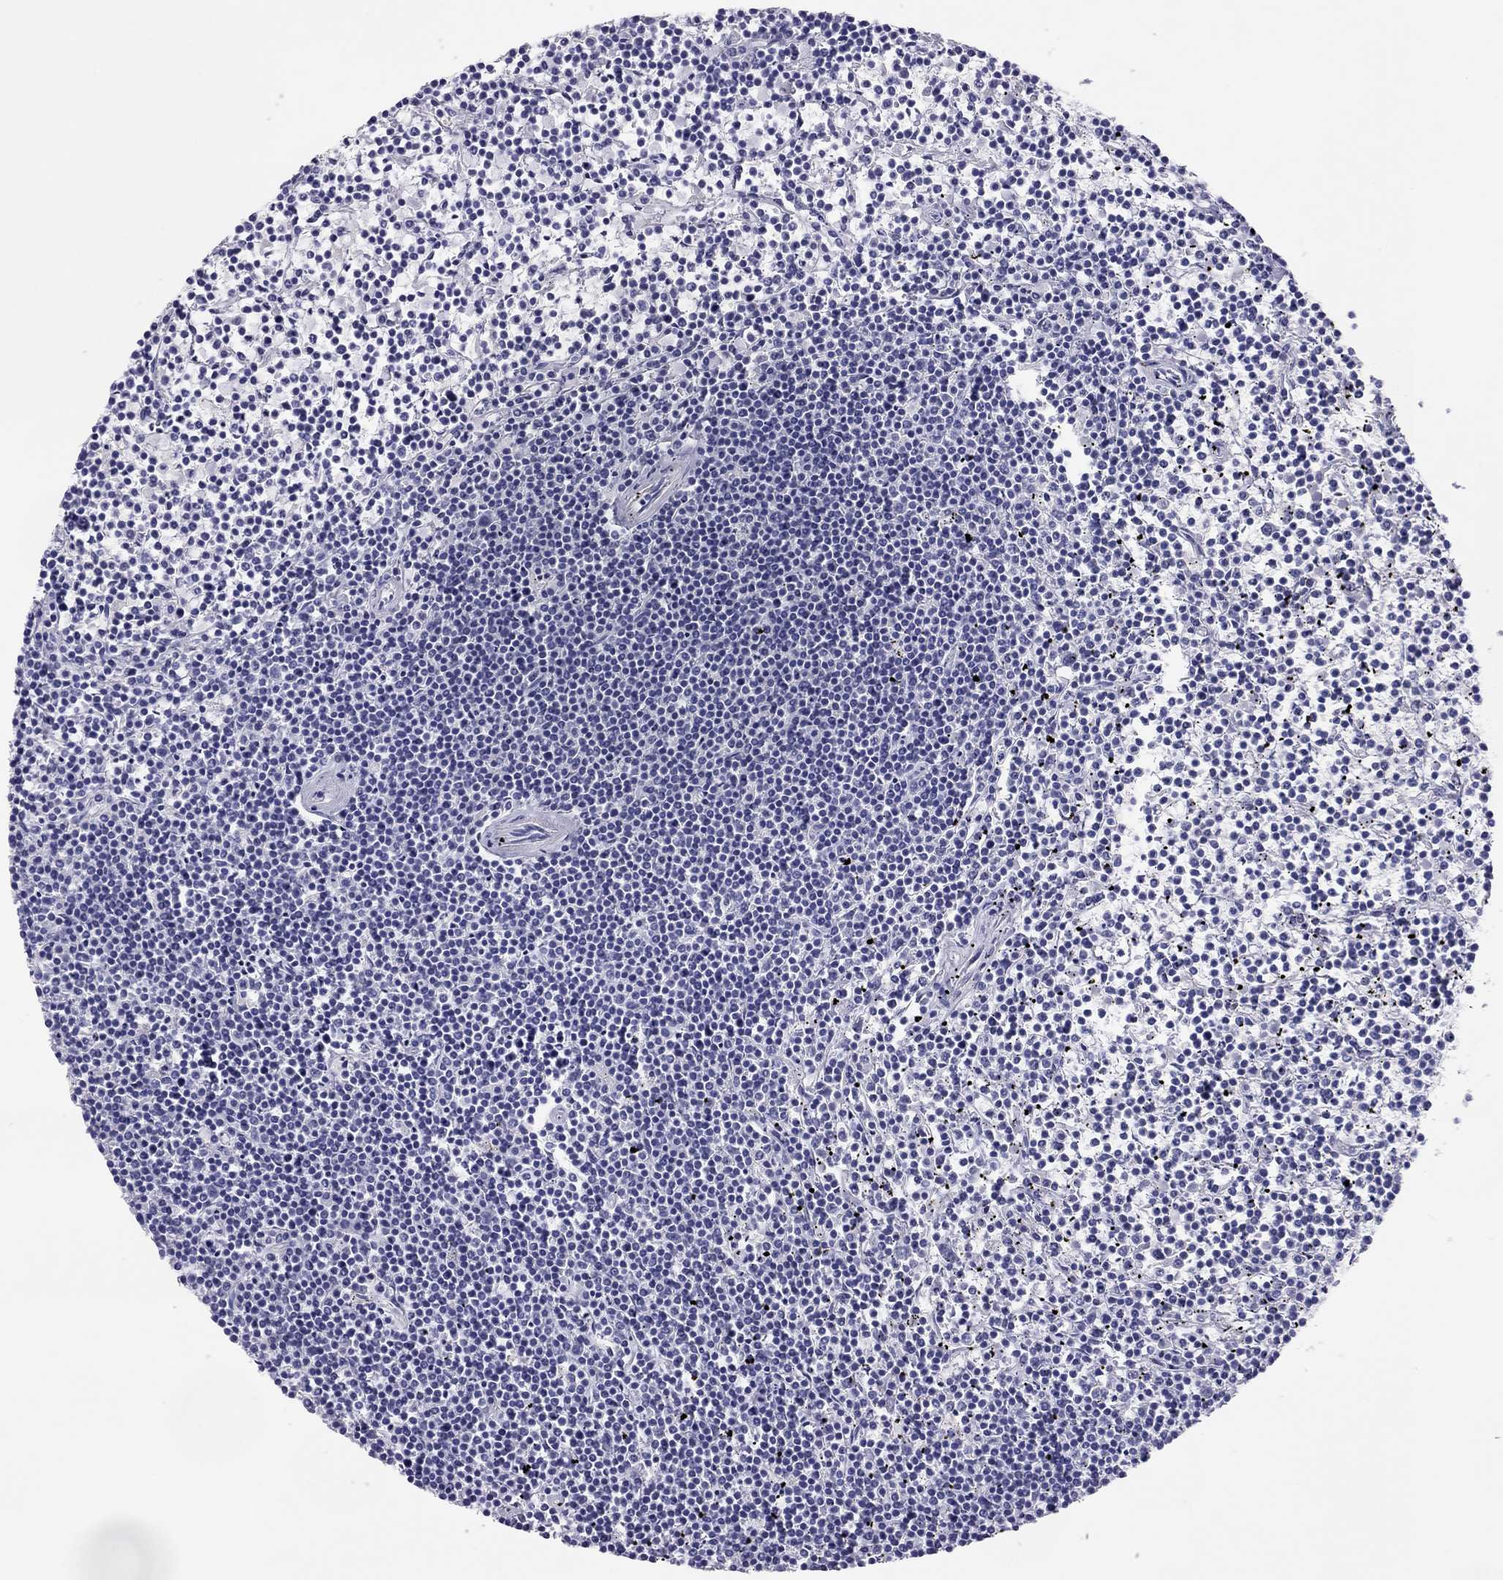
{"staining": {"intensity": "negative", "quantity": "none", "location": "none"}, "tissue": "lymphoma", "cell_type": "Tumor cells", "image_type": "cancer", "snomed": [{"axis": "morphology", "description": "Malignant lymphoma, non-Hodgkin's type, Low grade"}, {"axis": "topography", "description": "Spleen"}], "caption": "There is no significant positivity in tumor cells of malignant lymphoma, non-Hodgkin's type (low-grade).", "gene": "PHOX2A", "patient": {"sex": "female", "age": 19}}